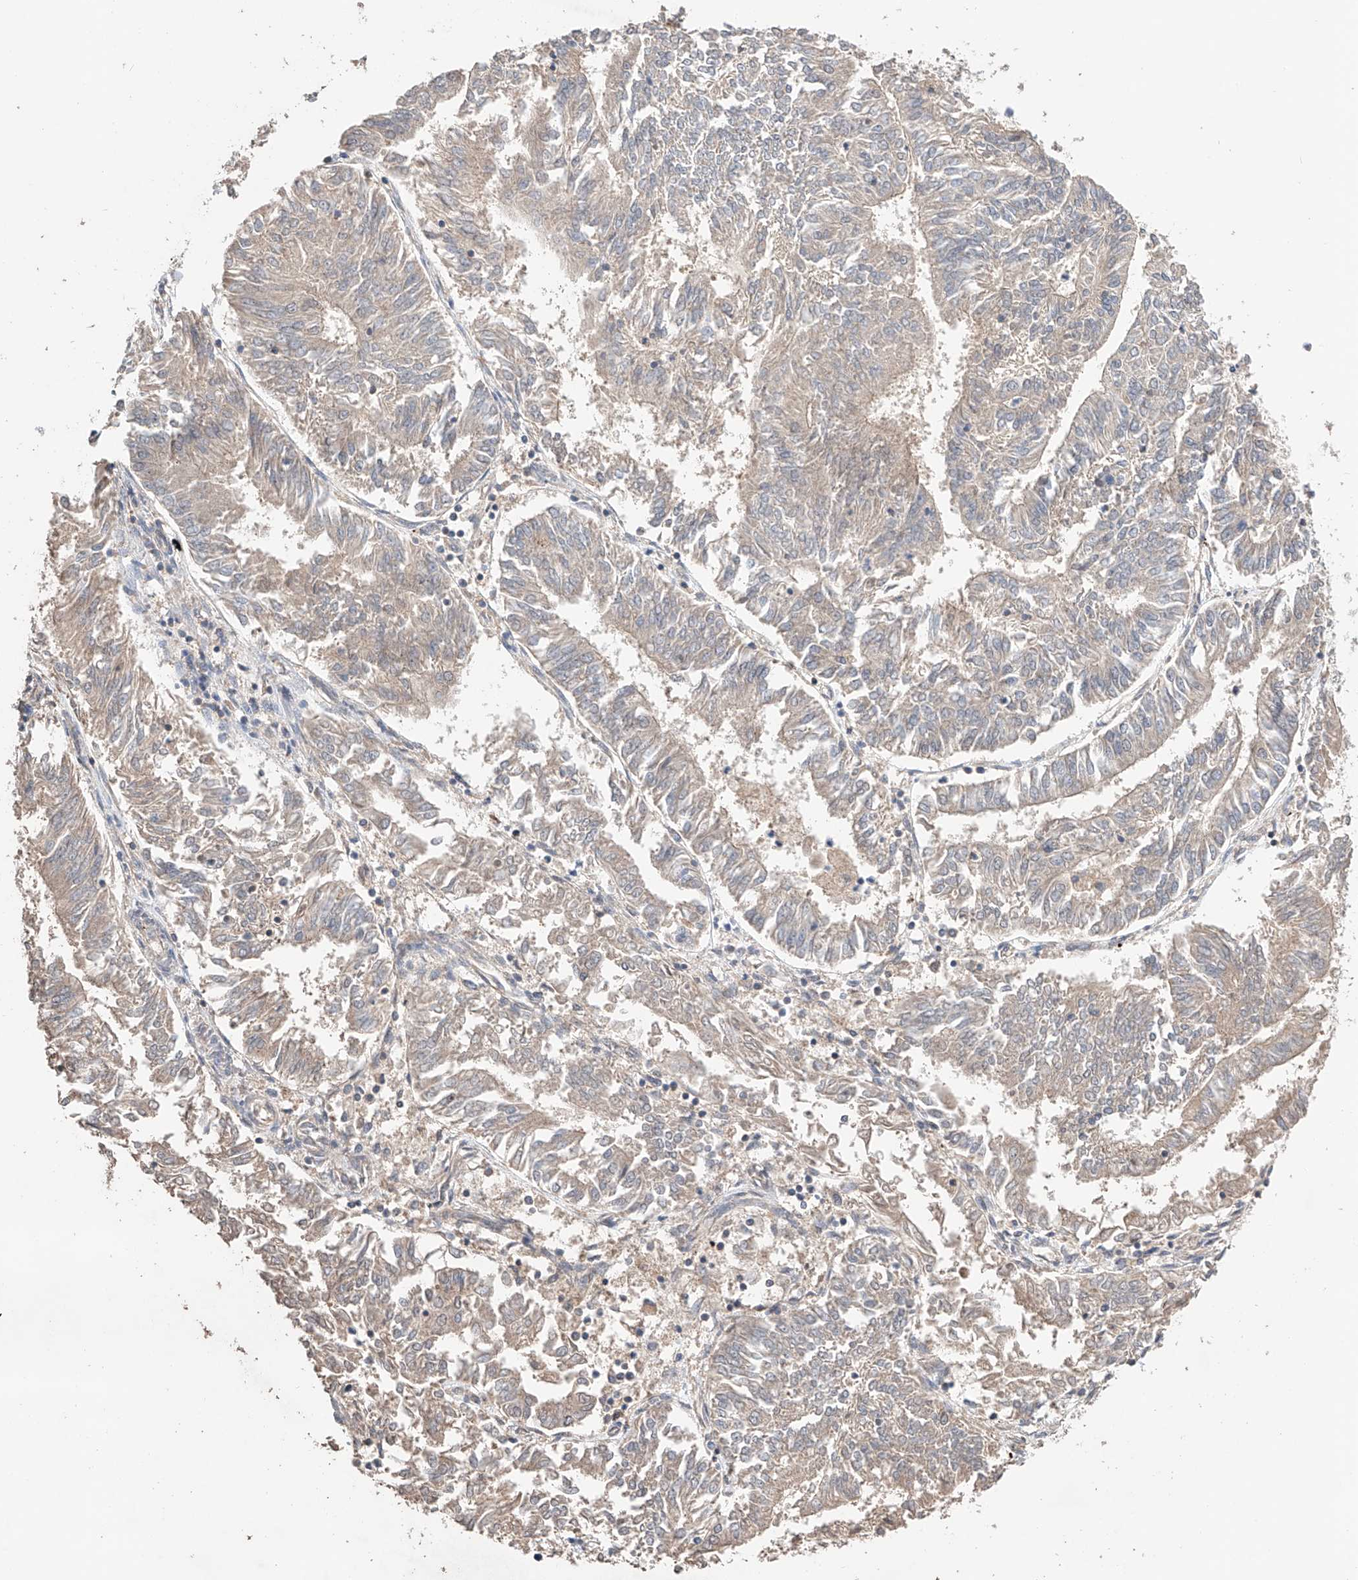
{"staining": {"intensity": "negative", "quantity": "none", "location": "none"}, "tissue": "endometrial cancer", "cell_type": "Tumor cells", "image_type": "cancer", "snomed": [{"axis": "morphology", "description": "Adenocarcinoma, NOS"}, {"axis": "topography", "description": "Endometrium"}], "caption": "Immunohistochemistry (IHC) image of human adenocarcinoma (endometrial) stained for a protein (brown), which reveals no expression in tumor cells.", "gene": "ZFHX2", "patient": {"sex": "female", "age": 58}}